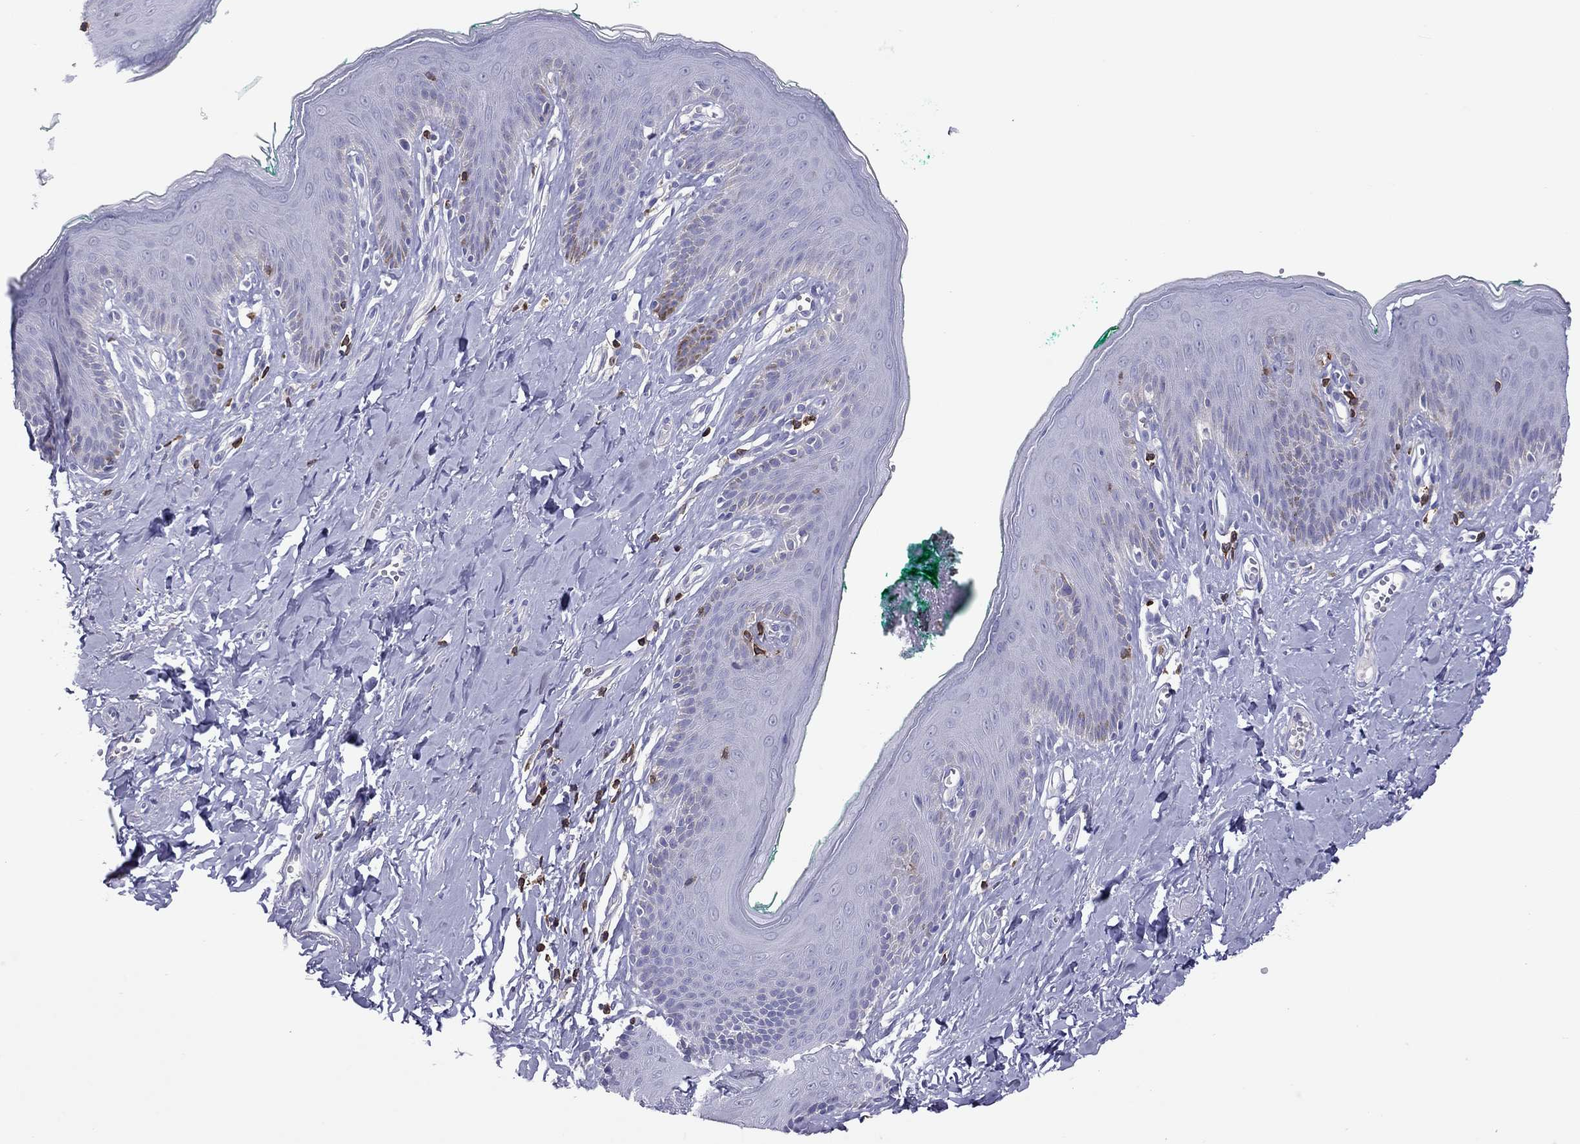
{"staining": {"intensity": "negative", "quantity": "none", "location": "none"}, "tissue": "skin", "cell_type": "Epidermal cells", "image_type": "normal", "snomed": [{"axis": "morphology", "description": "Normal tissue, NOS"}, {"axis": "topography", "description": "Vulva"}], "caption": "High power microscopy image of an immunohistochemistry (IHC) image of normal skin, revealing no significant expression in epidermal cells.", "gene": "ENSG00000288637", "patient": {"sex": "female", "age": 66}}